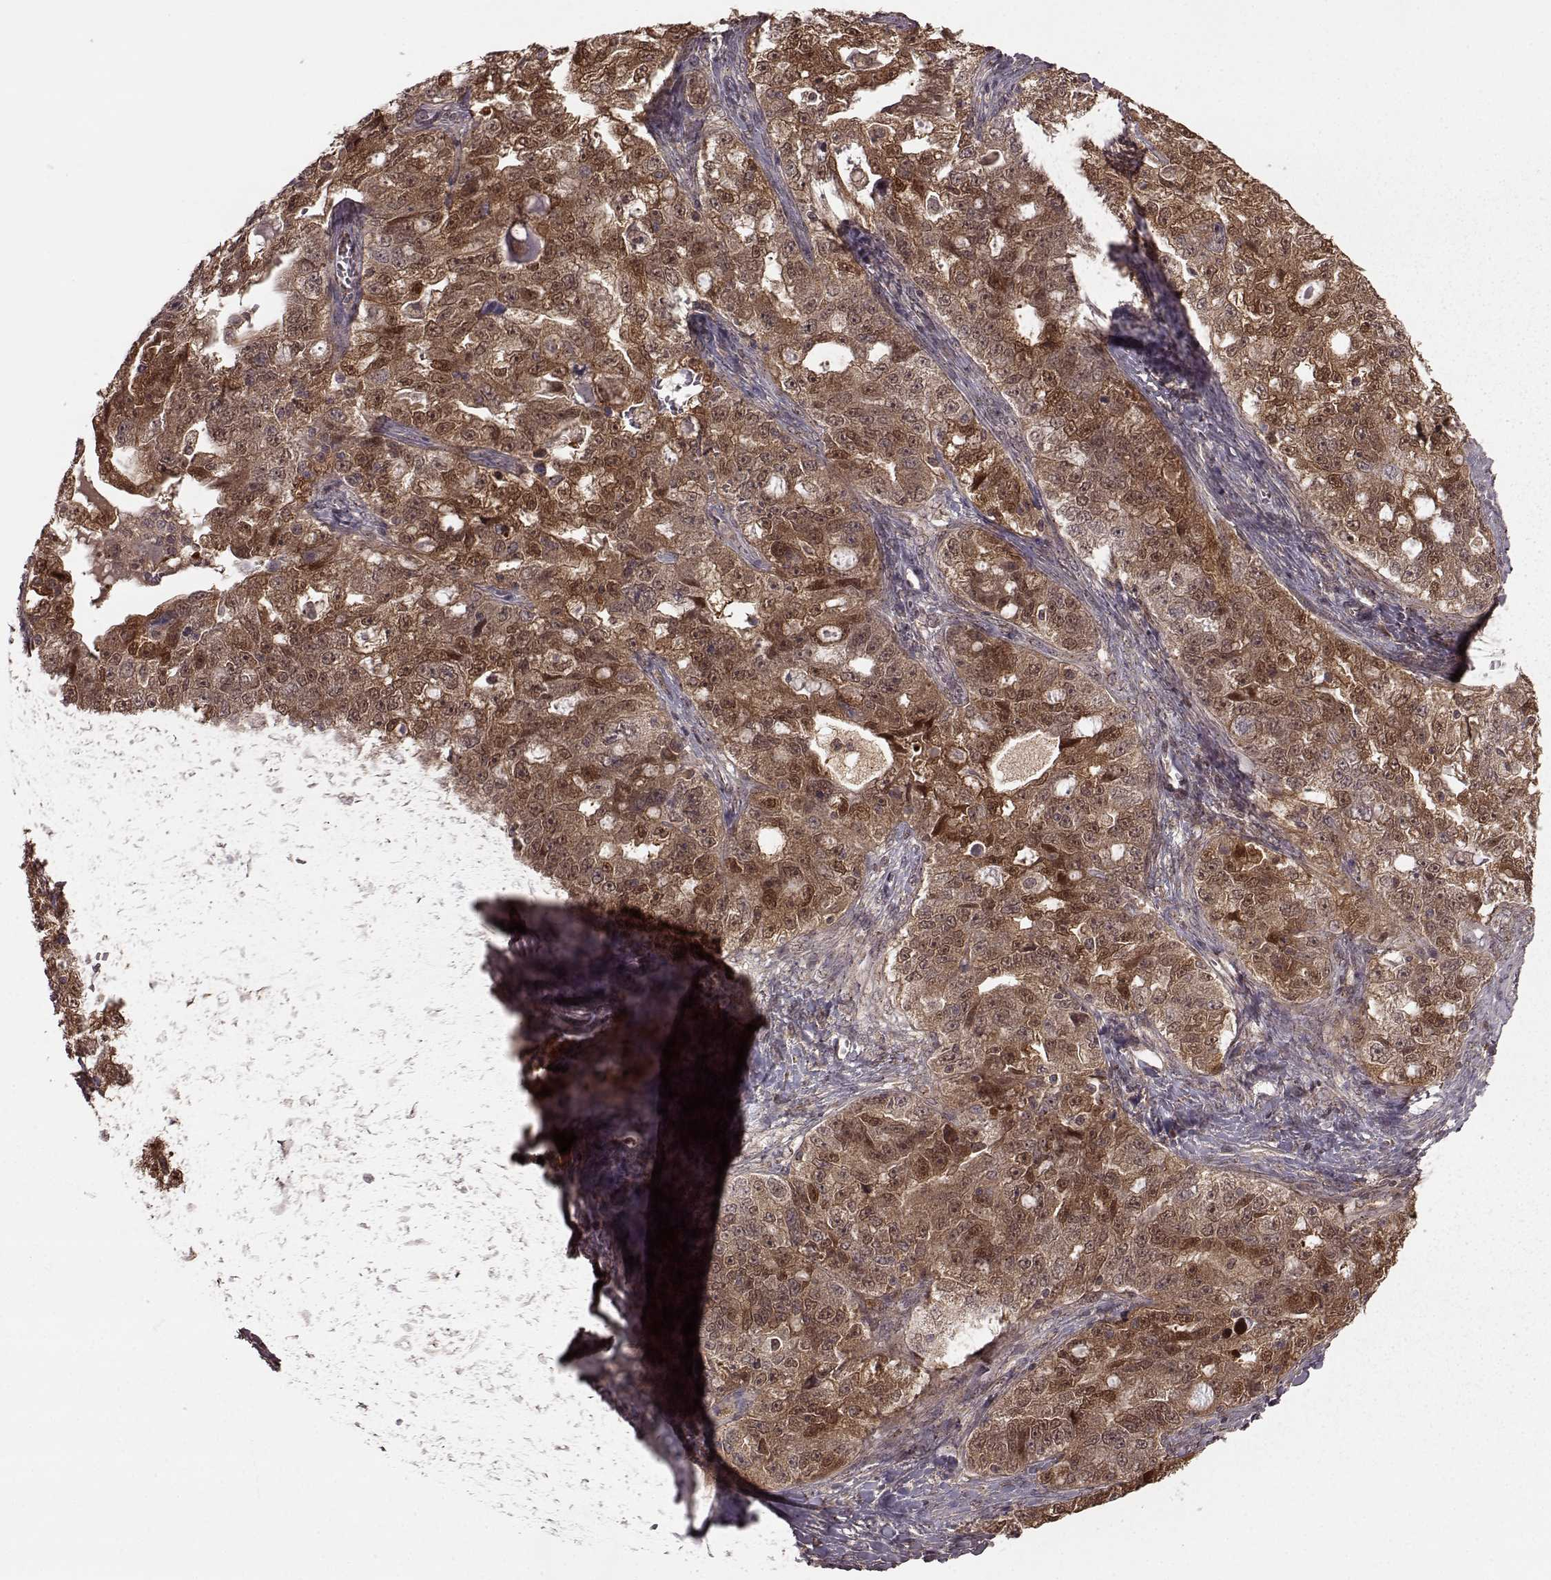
{"staining": {"intensity": "moderate", "quantity": ">75%", "location": "cytoplasmic/membranous"}, "tissue": "ovarian cancer", "cell_type": "Tumor cells", "image_type": "cancer", "snomed": [{"axis": "morphology", "description": "Cystadenocarcinoma, serous, NOS"}, {"axis": "topography", "description": "Ovary"}], "caption": "Brown immunohistochemical staining in human serous cystadenocarcinoma (ovarian) displays moderate cytoplasmic/membranous expression in approximately >75% of tumor cells.", "gene": "GSS", "patient": {"sex": "female", "age": 51}}